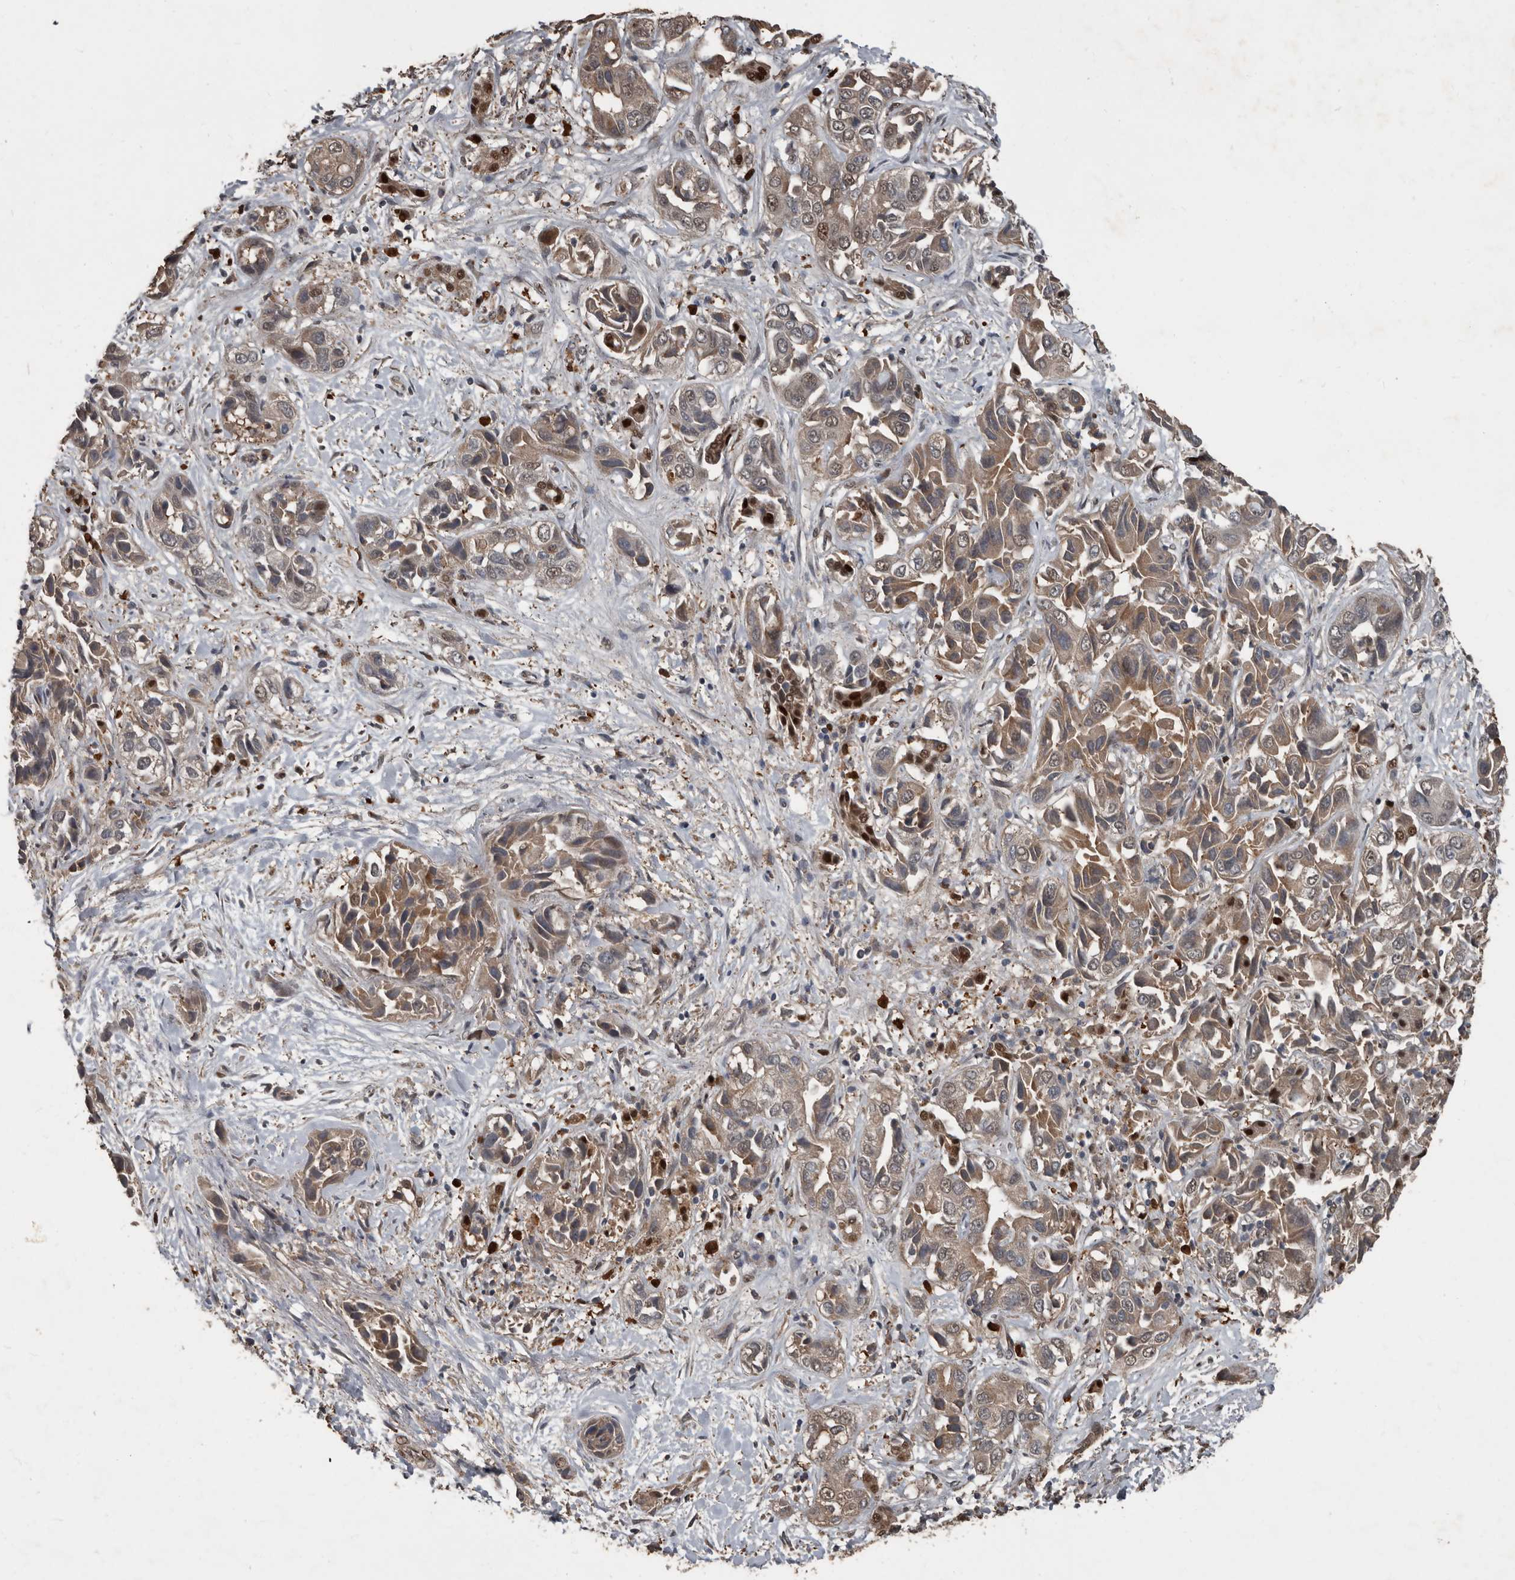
{"staining": {"intensity": "moderate", "quantity": ">75%", "location": "cytoplasmic/membranous,nuclear"}, "tissue": "liver cancer", "cell_type": "Tumor cells", "image_type": "cancer", "snomed": [{"axis": "morphology", "description": "Cholangiocarcinoma"}, {"axis": "topography", "description": "Liver"}], "caption": "About >75% of tumor cells in liver cholangiocarcinoma show moderate cytoplasmic/membranous and nuclear protein staining as visualized by brown immunohistochemical staining.", "gene": "FSBP", "patient": {"sex": "female", "age": 52}}